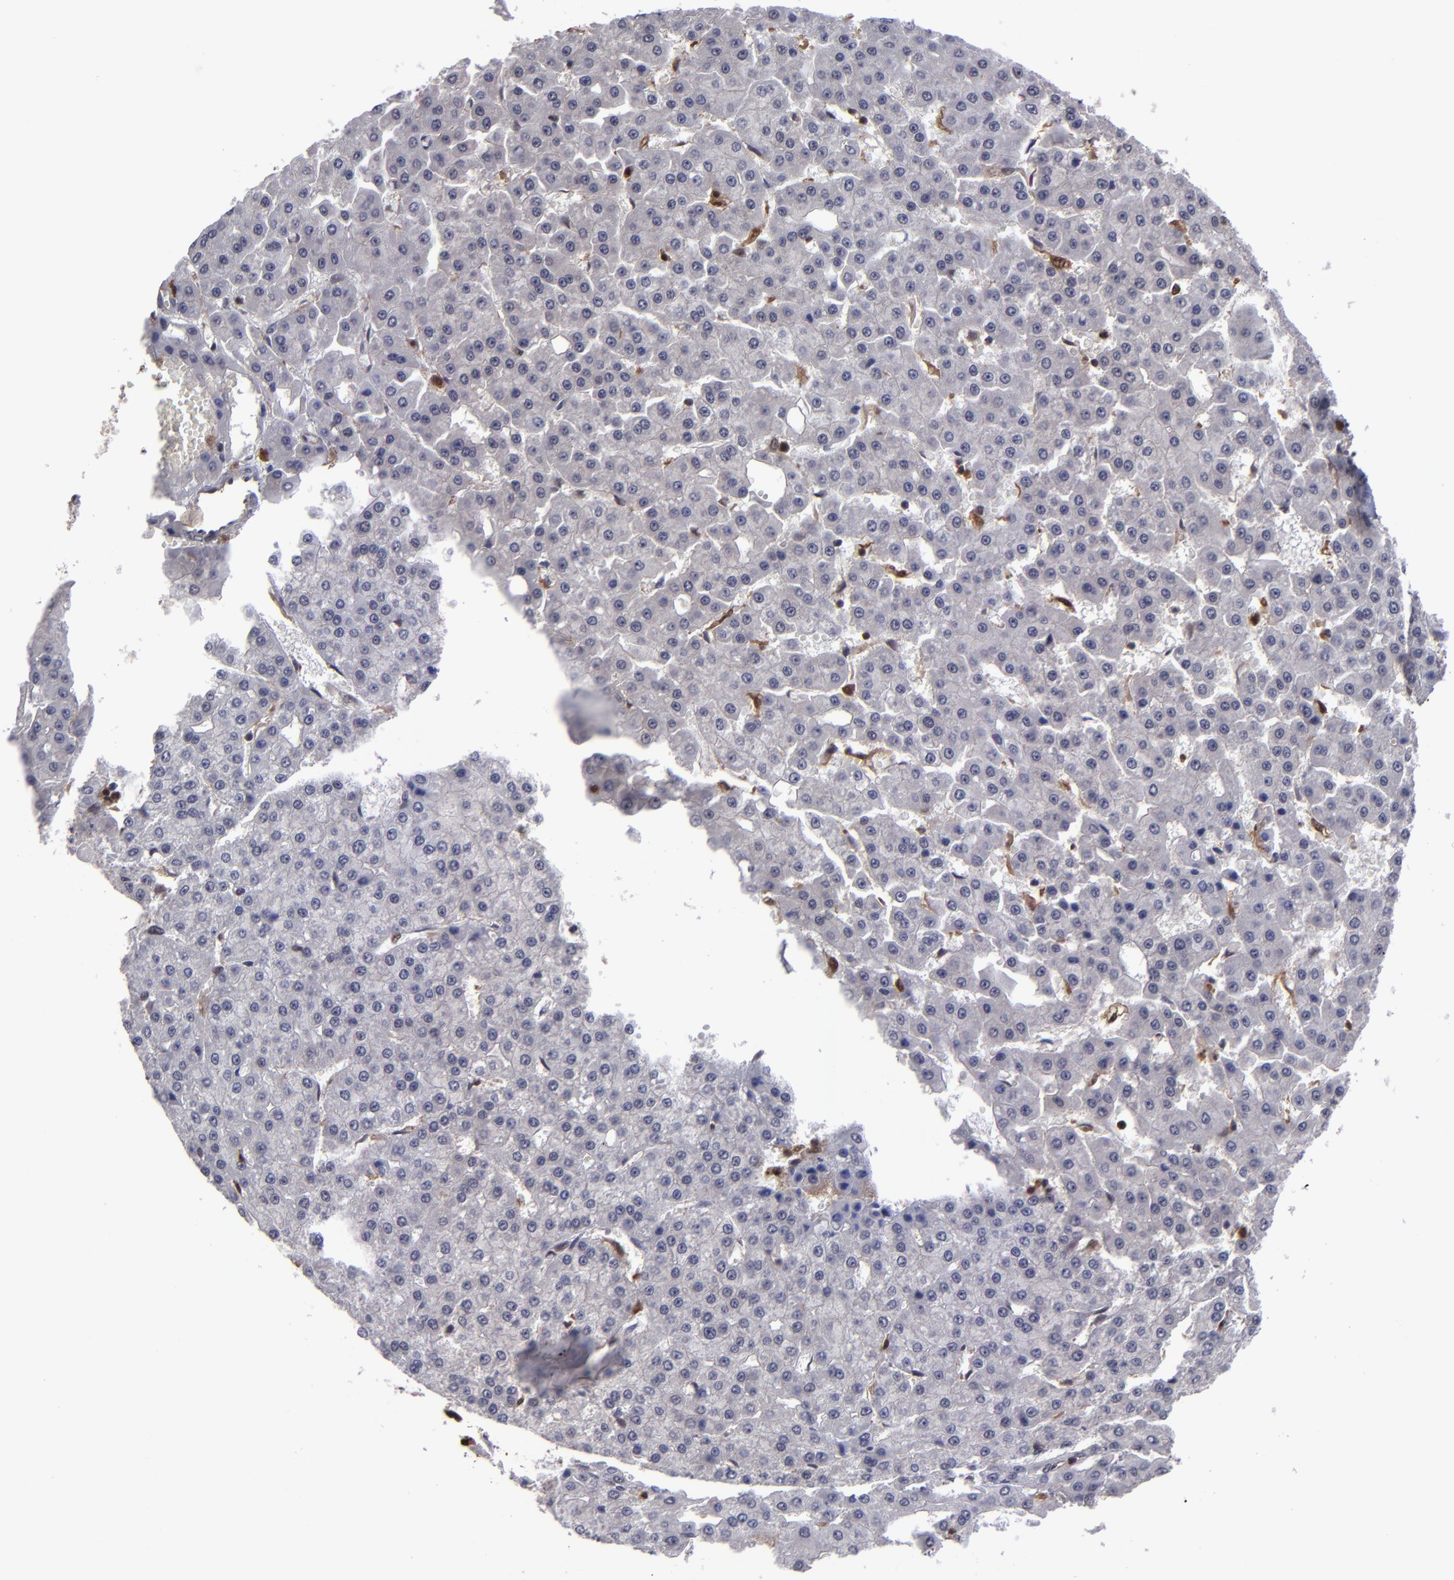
{"staining": {"intensity": "negative", "quantity": "none", "location": "none"}, "tissue": "liver cancer", "cell_type": "Tumor cells", "image_type": "cancer", "snomed": [{"axis": "morphology", "description": "Carcinoma, Hepatocellular, NOS"}, {"axis": "topography", "description": "Liver"}], "caption": "High power microscopy image of an immunohistochemistry histopathology image of liver cancer, revealing no significant expression in tumor cells.", "gene": "GRB2", "patient": {"sex": "male", "age": 47}}